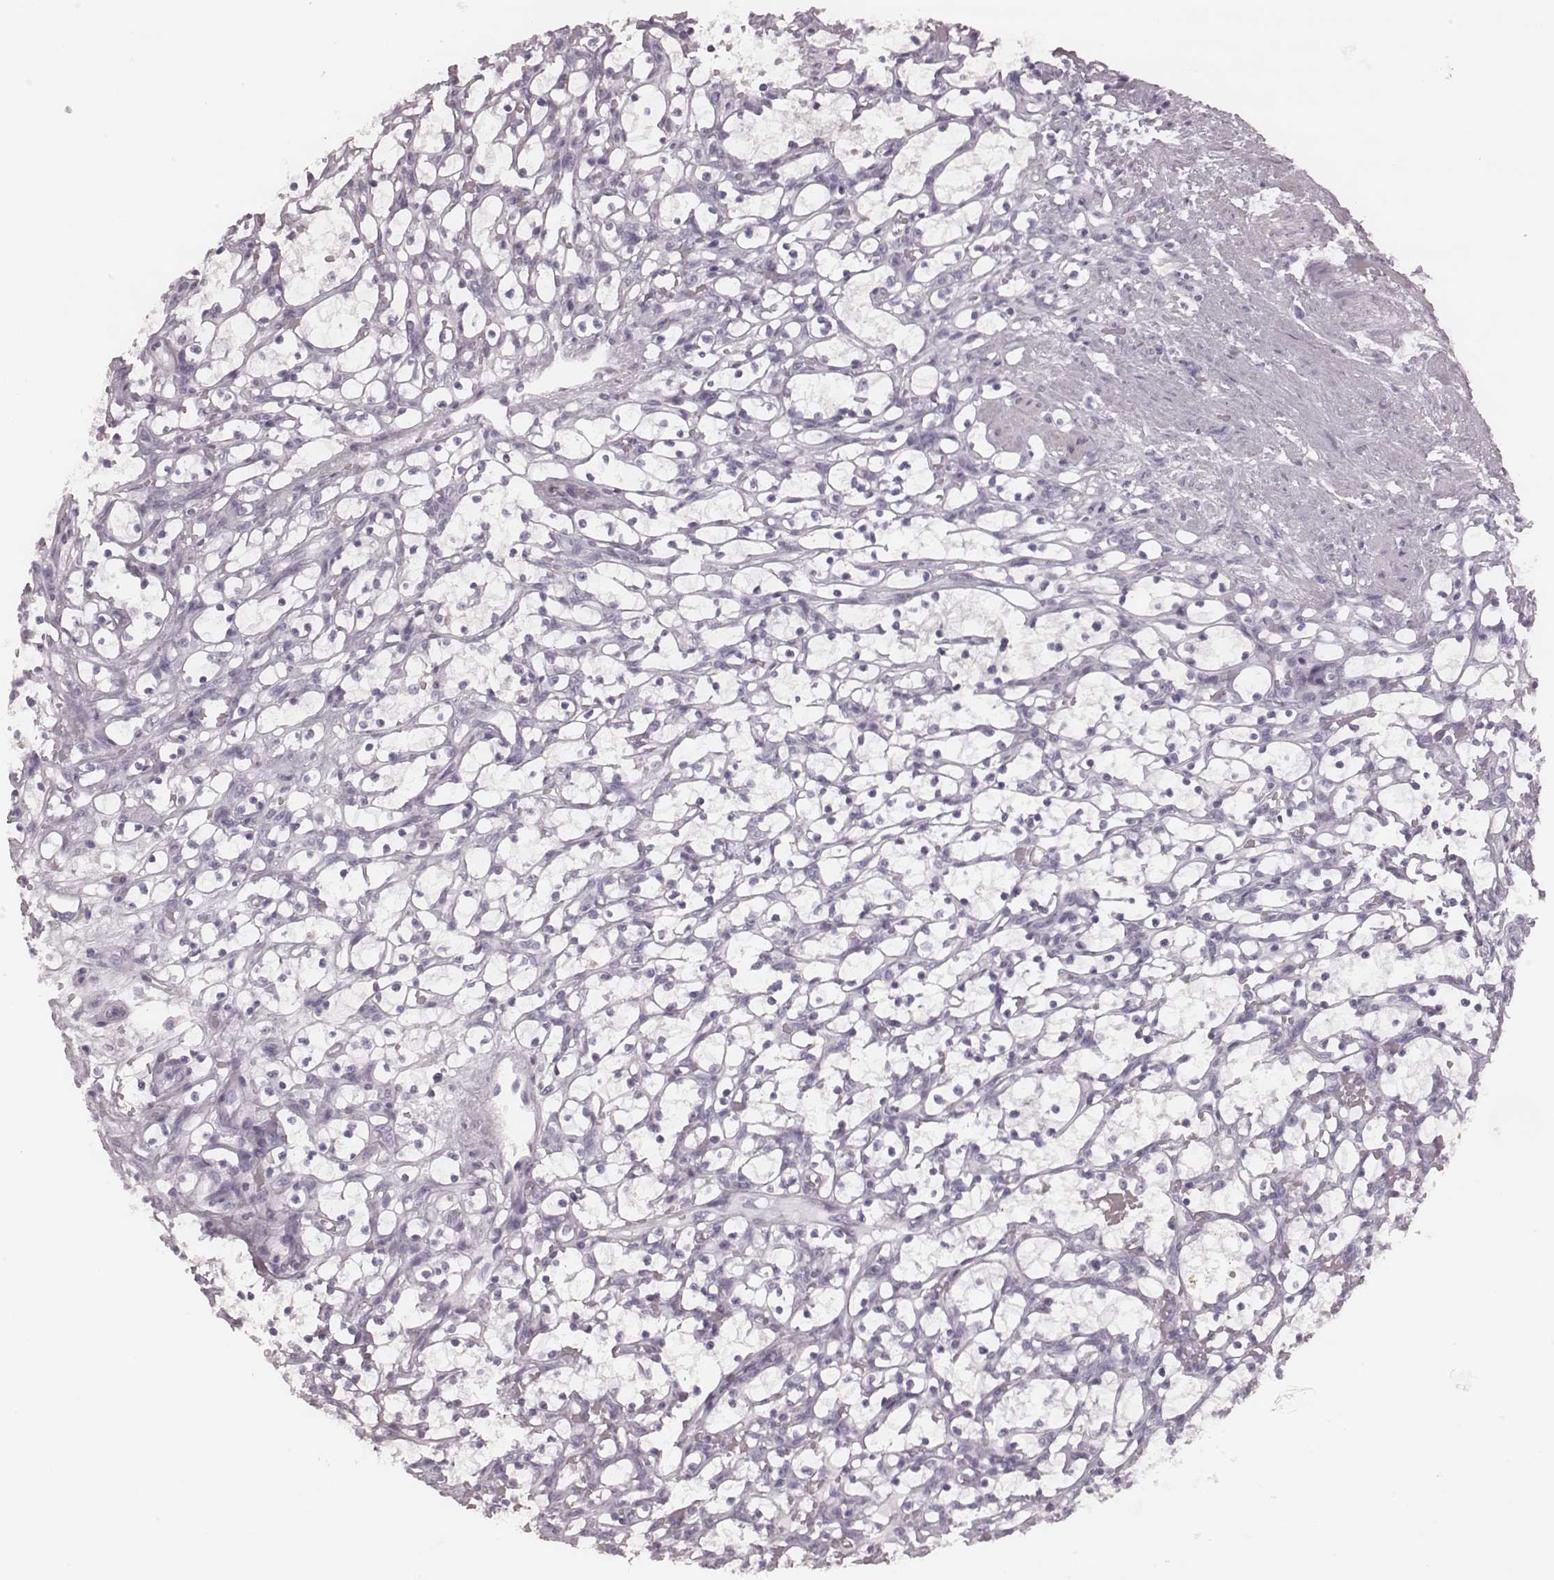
{"staining": {"intensity": "negative", "quantity": "none", "location": "none"}, "tissue": "renal cancer", "cell_type": "Tumor cells", "image_type": "cancer", "snomed": [{"axis": "morphology", "description": "Adenocarcinoma, NOS"}, {"axis": "topography", "description": "Kidney"}], "caption": "IHC micrograph of renal adenocarcinoma stained for a protein (brown), which demonstrates no positivity in tumor cells.", "gene": "KRT74", "patient": {"sex": "female", "age": 69}}